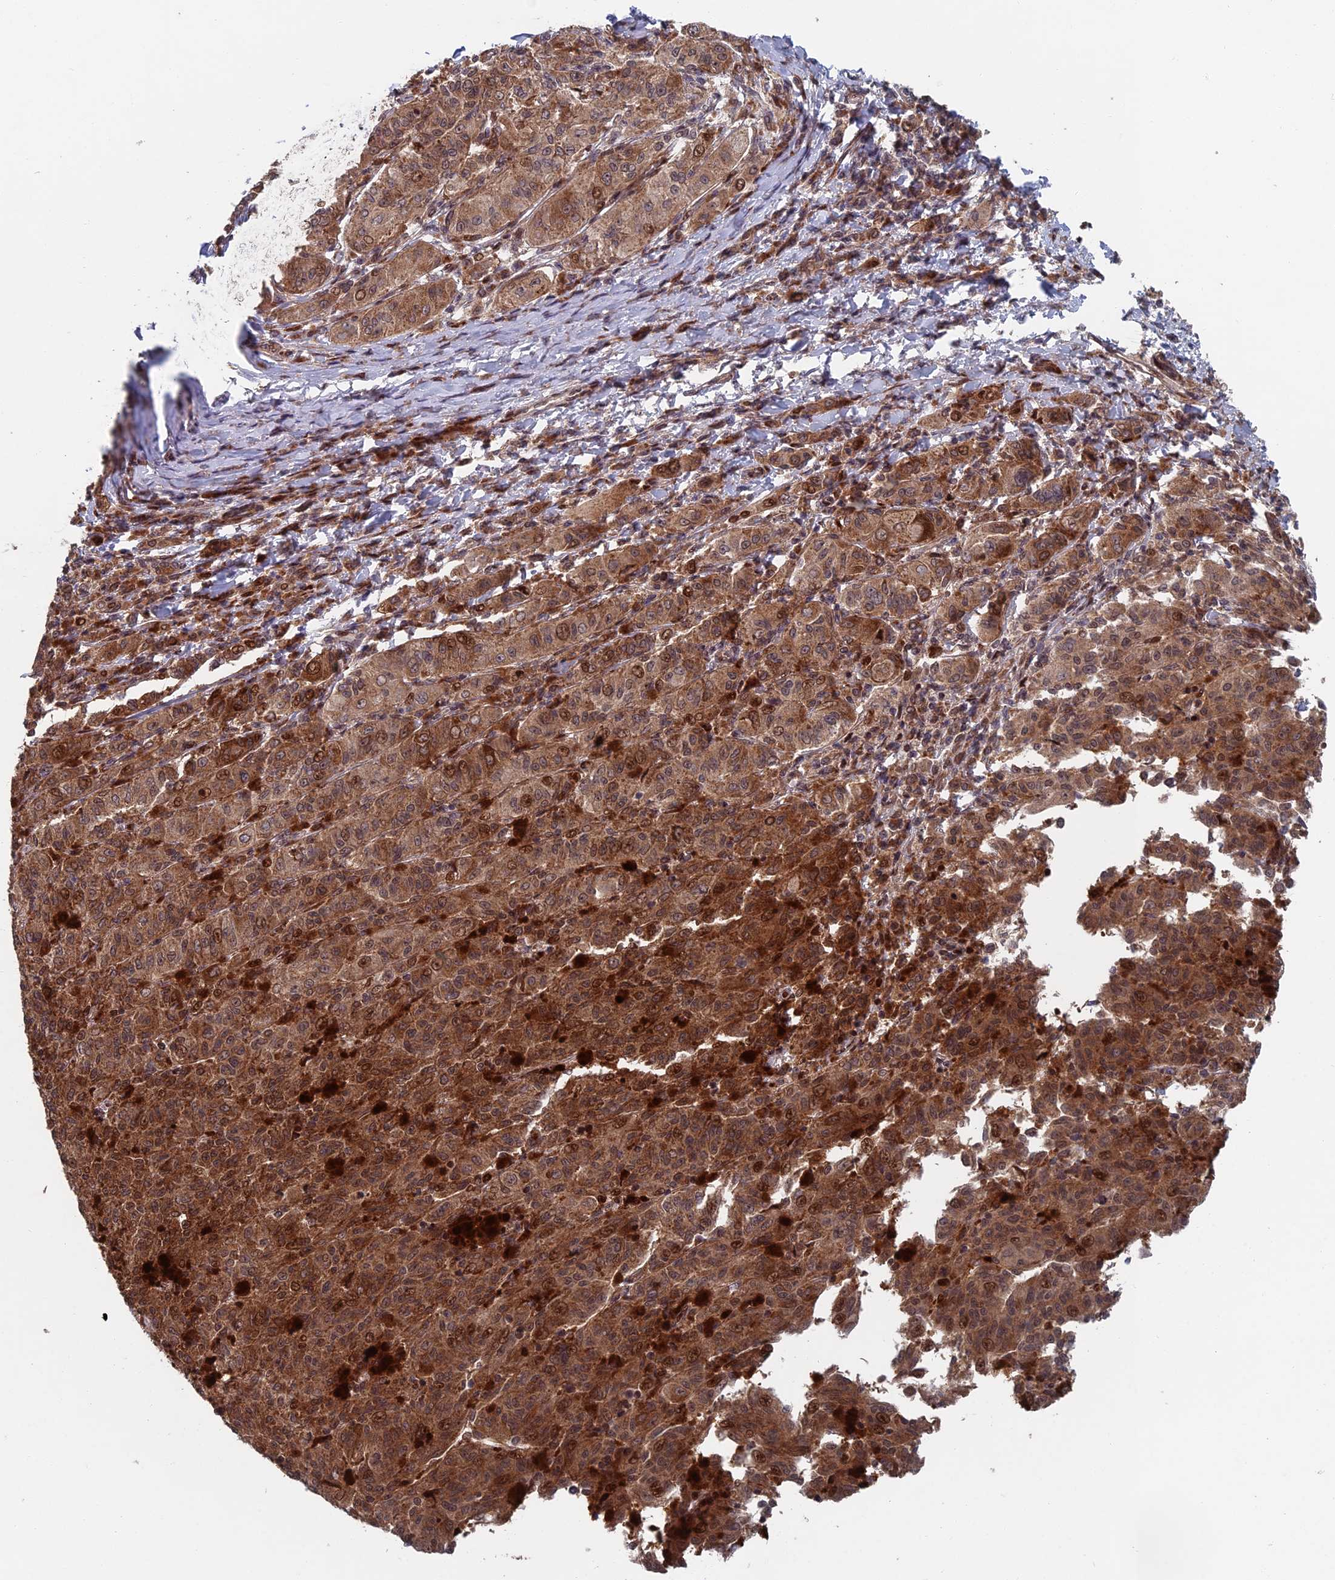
{"staining": {"intensity": "strong", "quantity": ">75%", "location": "cytoplasmic/membranous"}, "tissue": "melanoma", "cell_type": "Tumor cells", "image_type": "cancer", "snomed": [{"axis": "morphology", "description": "Malignant melanoma, NOS"}, {"axis": "topography", "description": "Skin"}], "caption": "Melanoma tissue demonstrates strong cytoplasmic/membranous positivity in approximately >75% of tumor cells, visualized by immunohistochemistry.", "gene": "GTF2IRD1", "patient": {"sex": "female", "age": 52}}